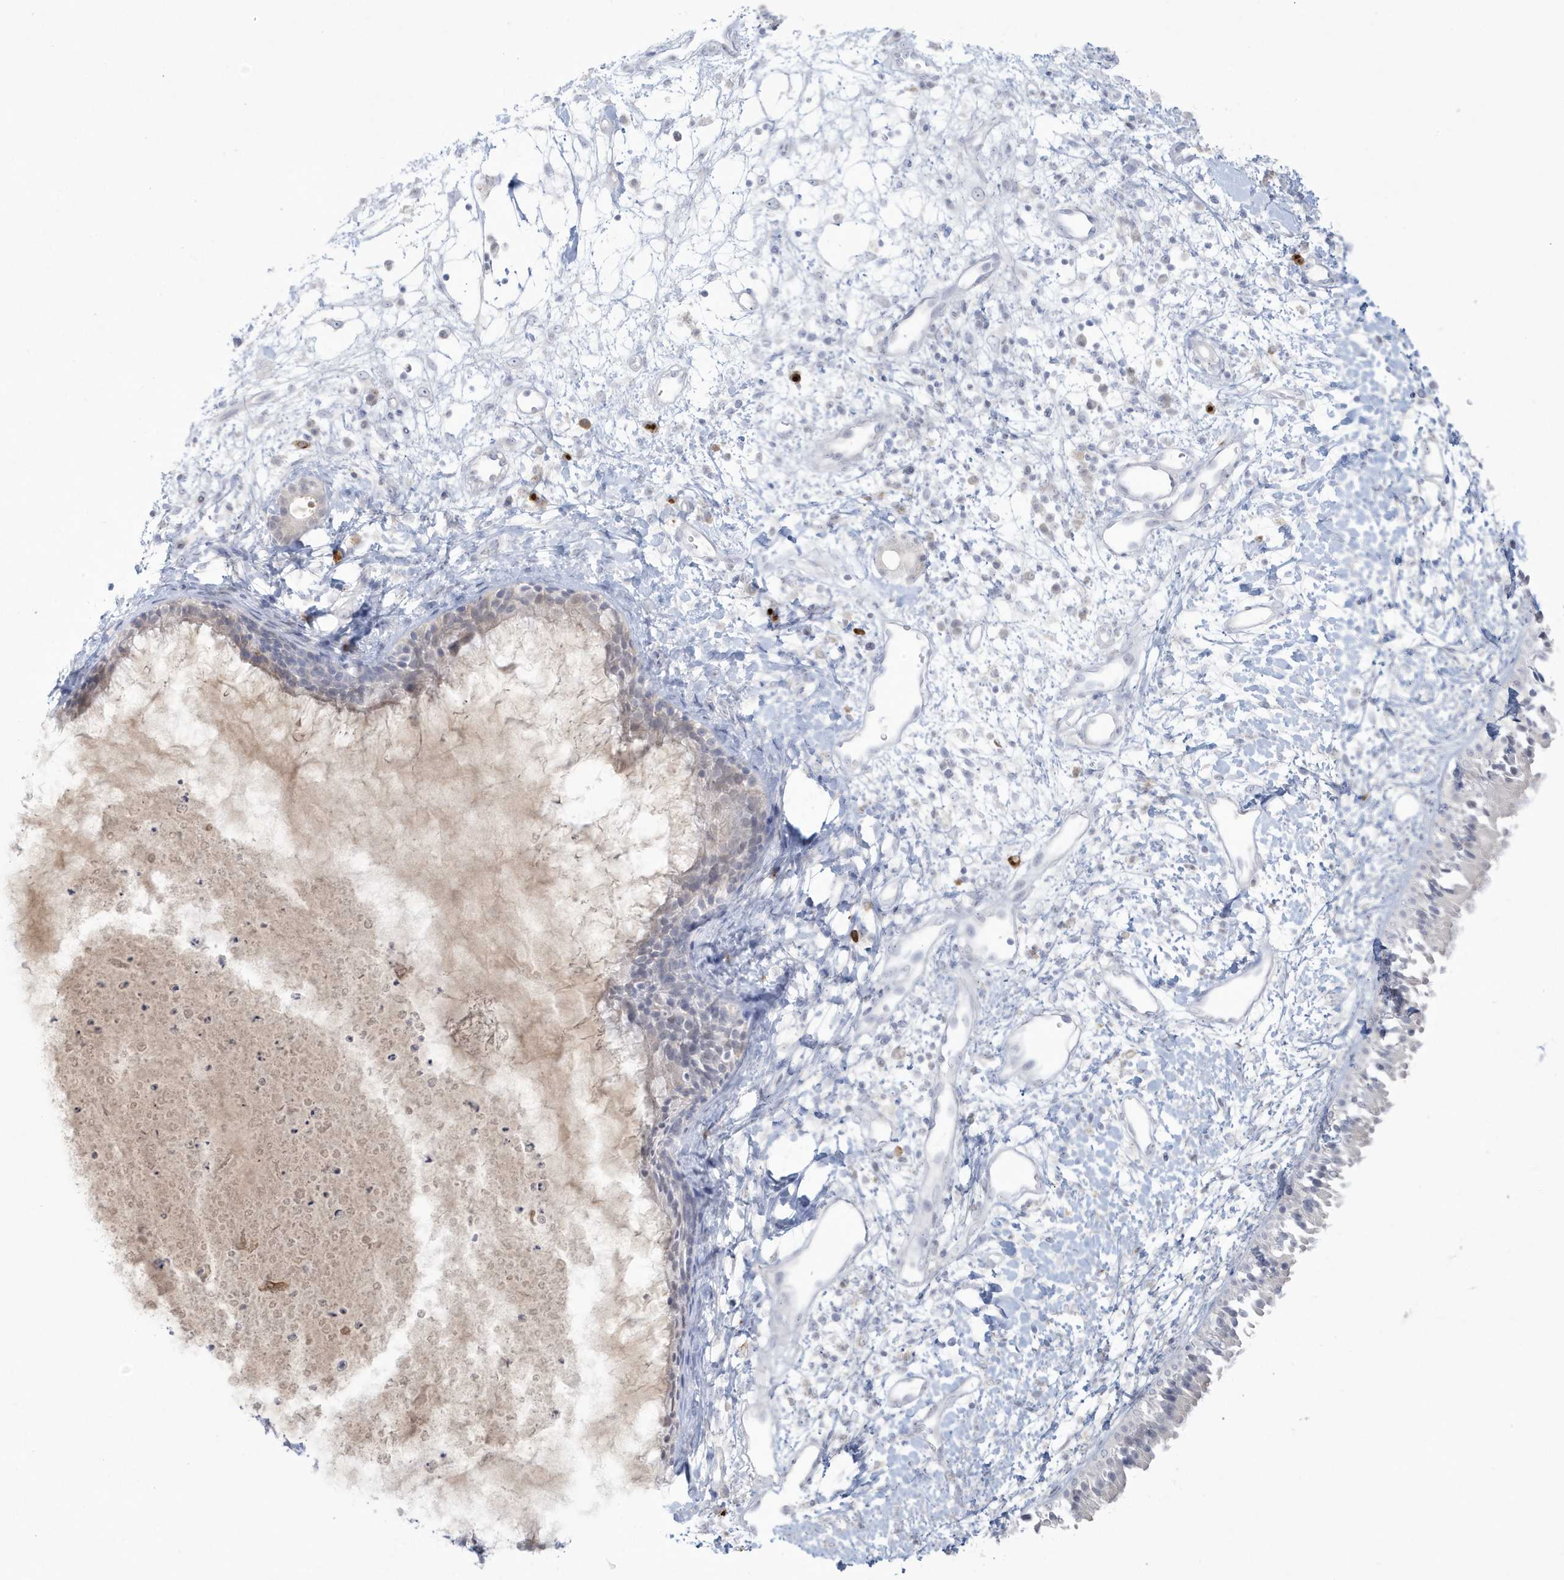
{"staining": {"intensity": "negative", "quantity": "none", "location": "none"}, "tissue": "nasopharynx", "cell_type": "Respiratory epithelial cells", "image_type": "normal", "snomed": [{"axis": "morphology", "description": "Normal tissue, NOS"}, {"axis": "topography", "description": "Nasopharynx"}], "caption": "The image reveals no staining of respiratory epithelial cells in normal nasopharynx.", "gene": "HERC6", "patient": {"sex": "male", "age": 22}}